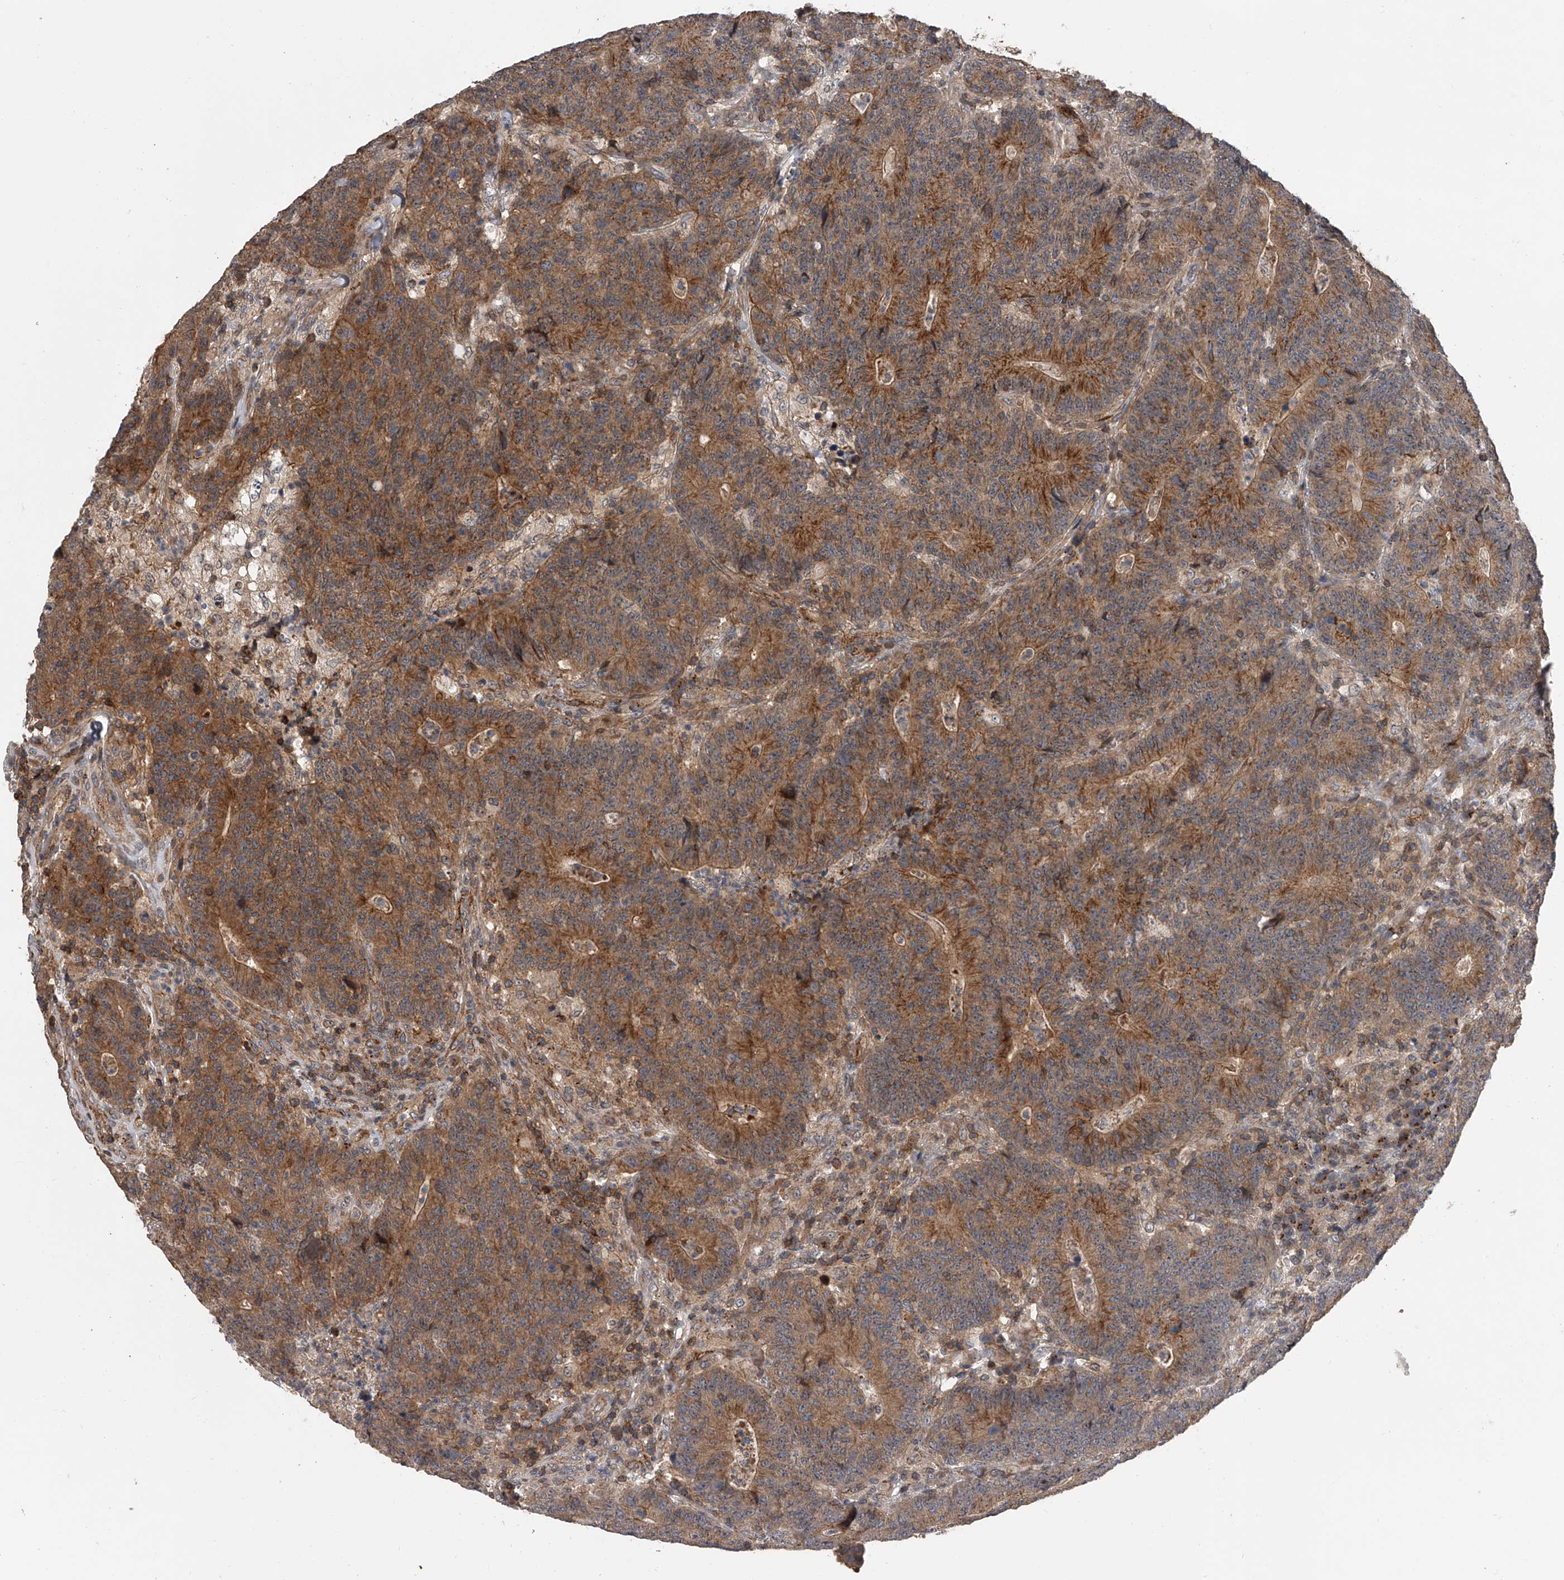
{"staining": {"intensity": "moderate", "quantity": ">75%", "location": "cytoplasmic/membranous"}, "tissue": "colorectal cancer", "cell_type": "Tumor cells", "image_type": "cancer", "snomed": [{"axis": "morphology", "description": "Normal tissue, NOS"}, {"axis": "morphology", "description": "Adenocarcinoma, NOS"}, {"axis": "topography", "description": "Colon"}], "caption": "An image showing moderate cytoplasmic/membranous staining in approximately >75% of tumor cells in colorectal adenocarcinoma, as visualized by brown immunohistochemical staining.", "gene": "USP47", "patient": {"sex": "female", "age": 75}}